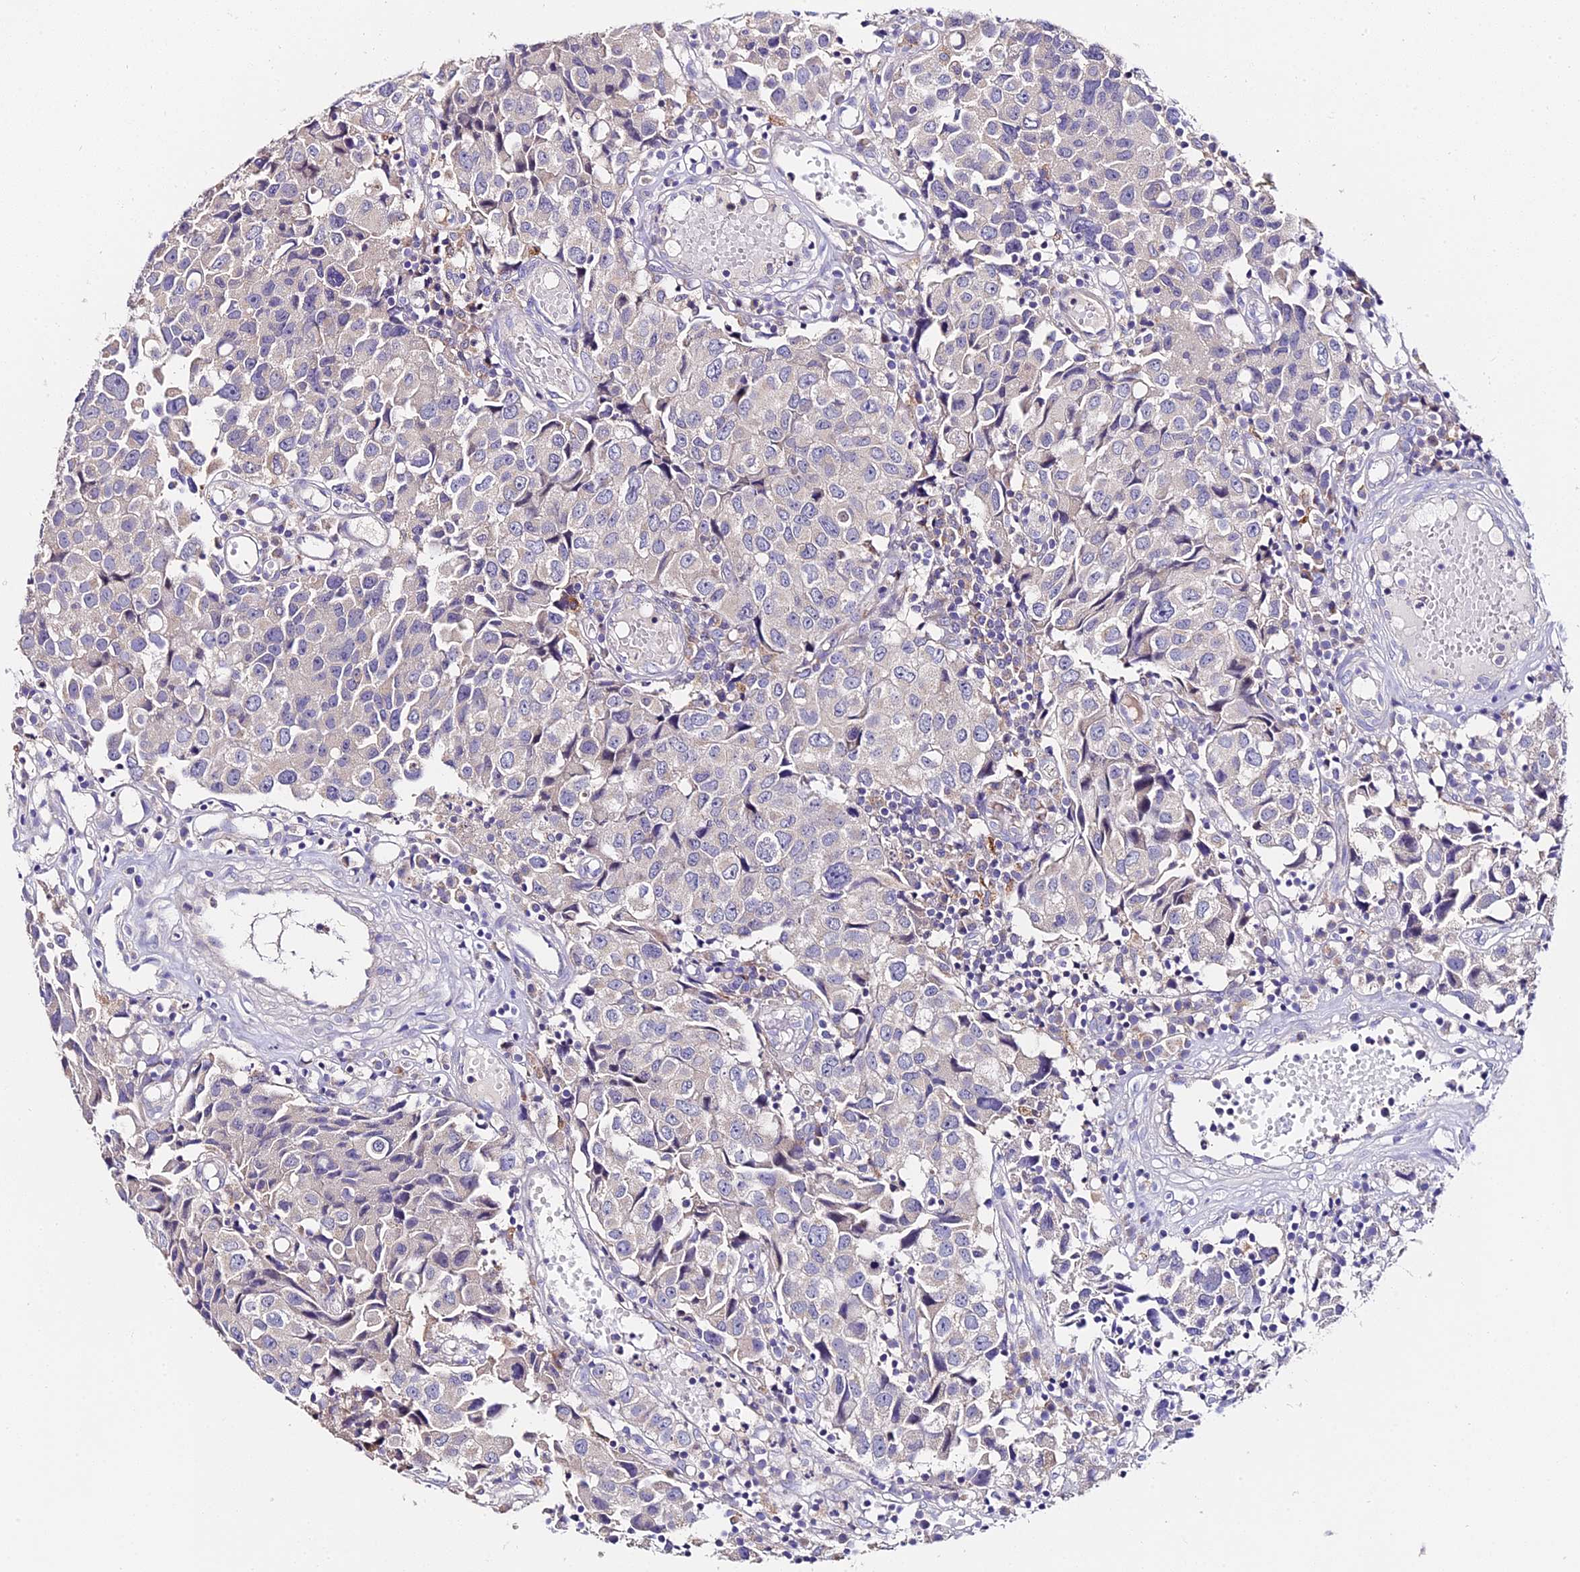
{"staining": {"intensity": "negative", "quantity": "none", "location": "none"}, "tissue": "urothelial cancer", "cell_type": "Tumor cells", "image_type": "cancer", "snomed": [{"axis": "morphology", "description": "Urothelial carcinoma, High grade"}, {"axis": "topography", "description": "Urinary bladder"}], "caption": "A photomicrograph of human urothelial cancer is negative for staining in tumor cells. The staining was performed using DAB to visualize the protein expression in brown, while the nuclei were stained in blue with hematoxylin (Magnification: 20x).", "gene": "LYPD6", "patient": {"sex": "female", "age": 75}}